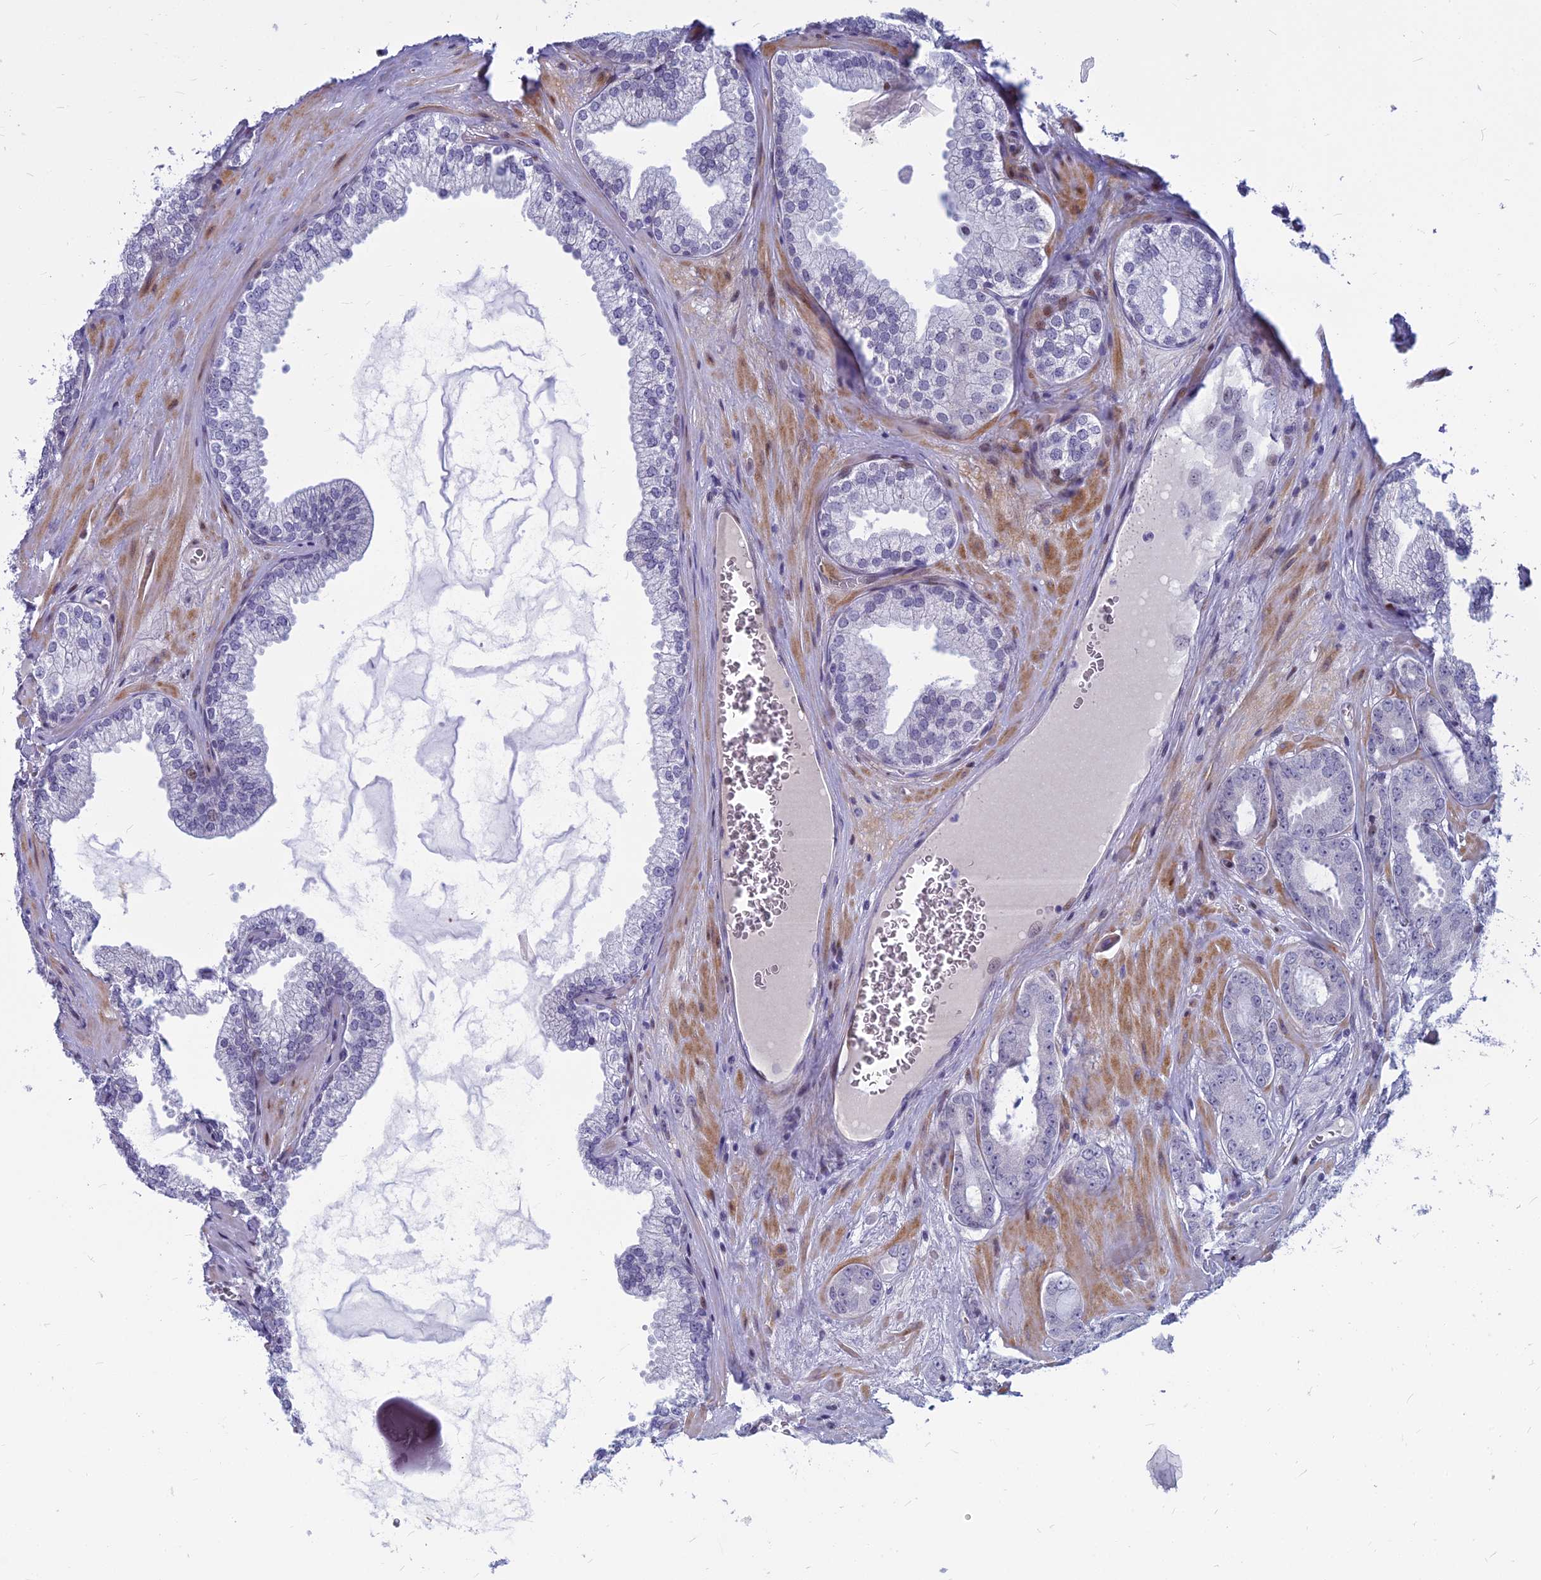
{"staining": {"intensity": "negative", "quantity": "none", "location": "none"}, "tissue": "prostate cancer", "cell_type": "Tumor cells", "image_type": "cancer", "snomed": [{"axis": "morphology", "description": "Adenocarcinoma, Low grade"}, {"axis": "topography", "description": "Prostate"}], "caption": "Prostate cancer was stained to show a protein in brown. There is no significant staining in tumor cells.", "gene": "MYBPC2", "patient": {"sex": "male", "age": 60}}